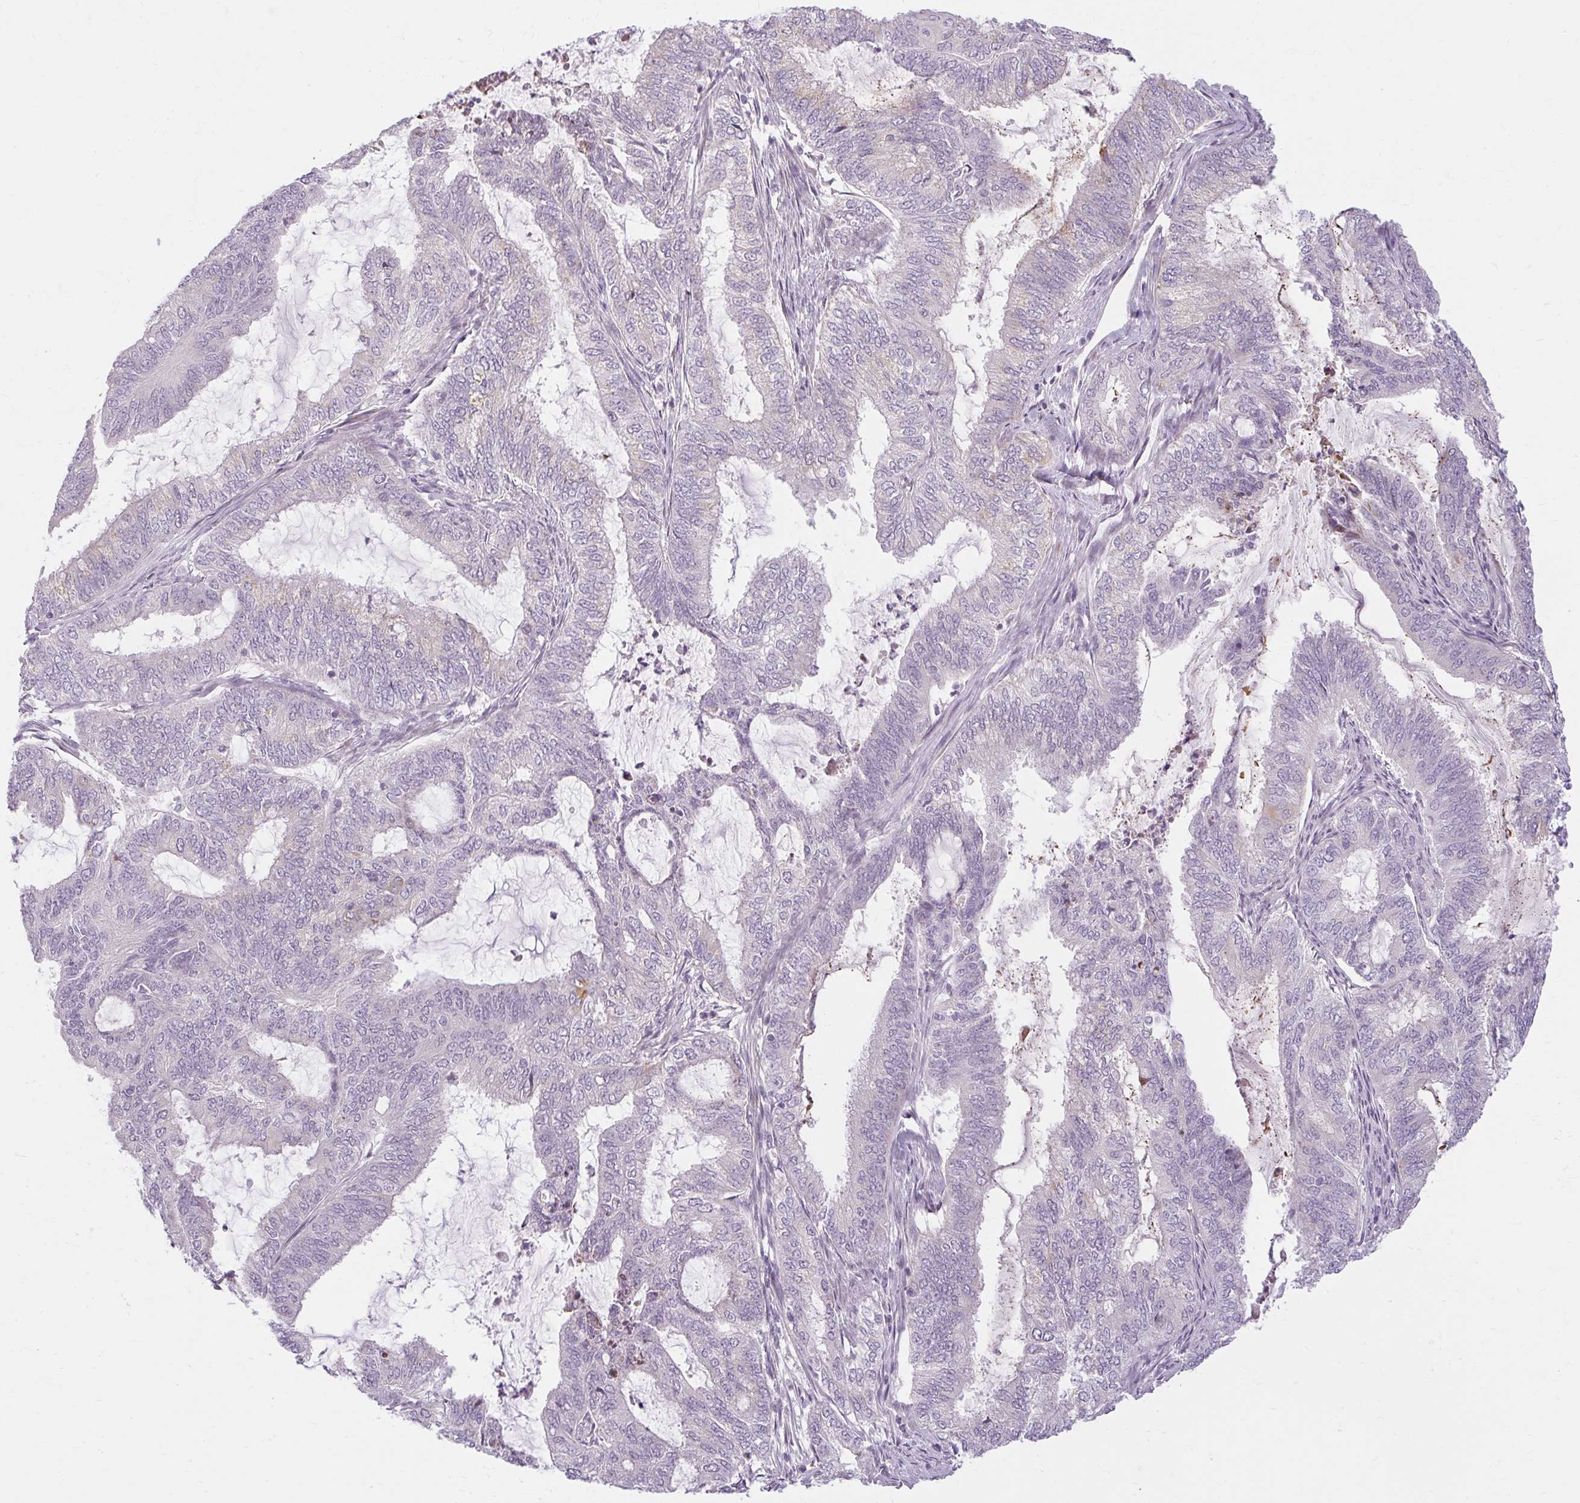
{"staining": {"intensity": "negative", "quantity": "none", "location": "none"}, "tissue": "endometrial cancer", "cell_type": "Tumor cells", "image_type": "cancer", "snomed": [{"axis": "morphology", "description": "Adenocarcinoma, NOS"}, {"axis": "topography", "description": "Endometrium"}], "caption": "The micrograph reveals no staining of tumor cells in endometrial cancer. The staining was performed using DAB to visualize the protein expression in brown, while the nuclei were stained in blue with hematoxylin (Magnification: 20x).", "gene": "ZFYVE26", "patient": {"sex": "female", "age": 51}}